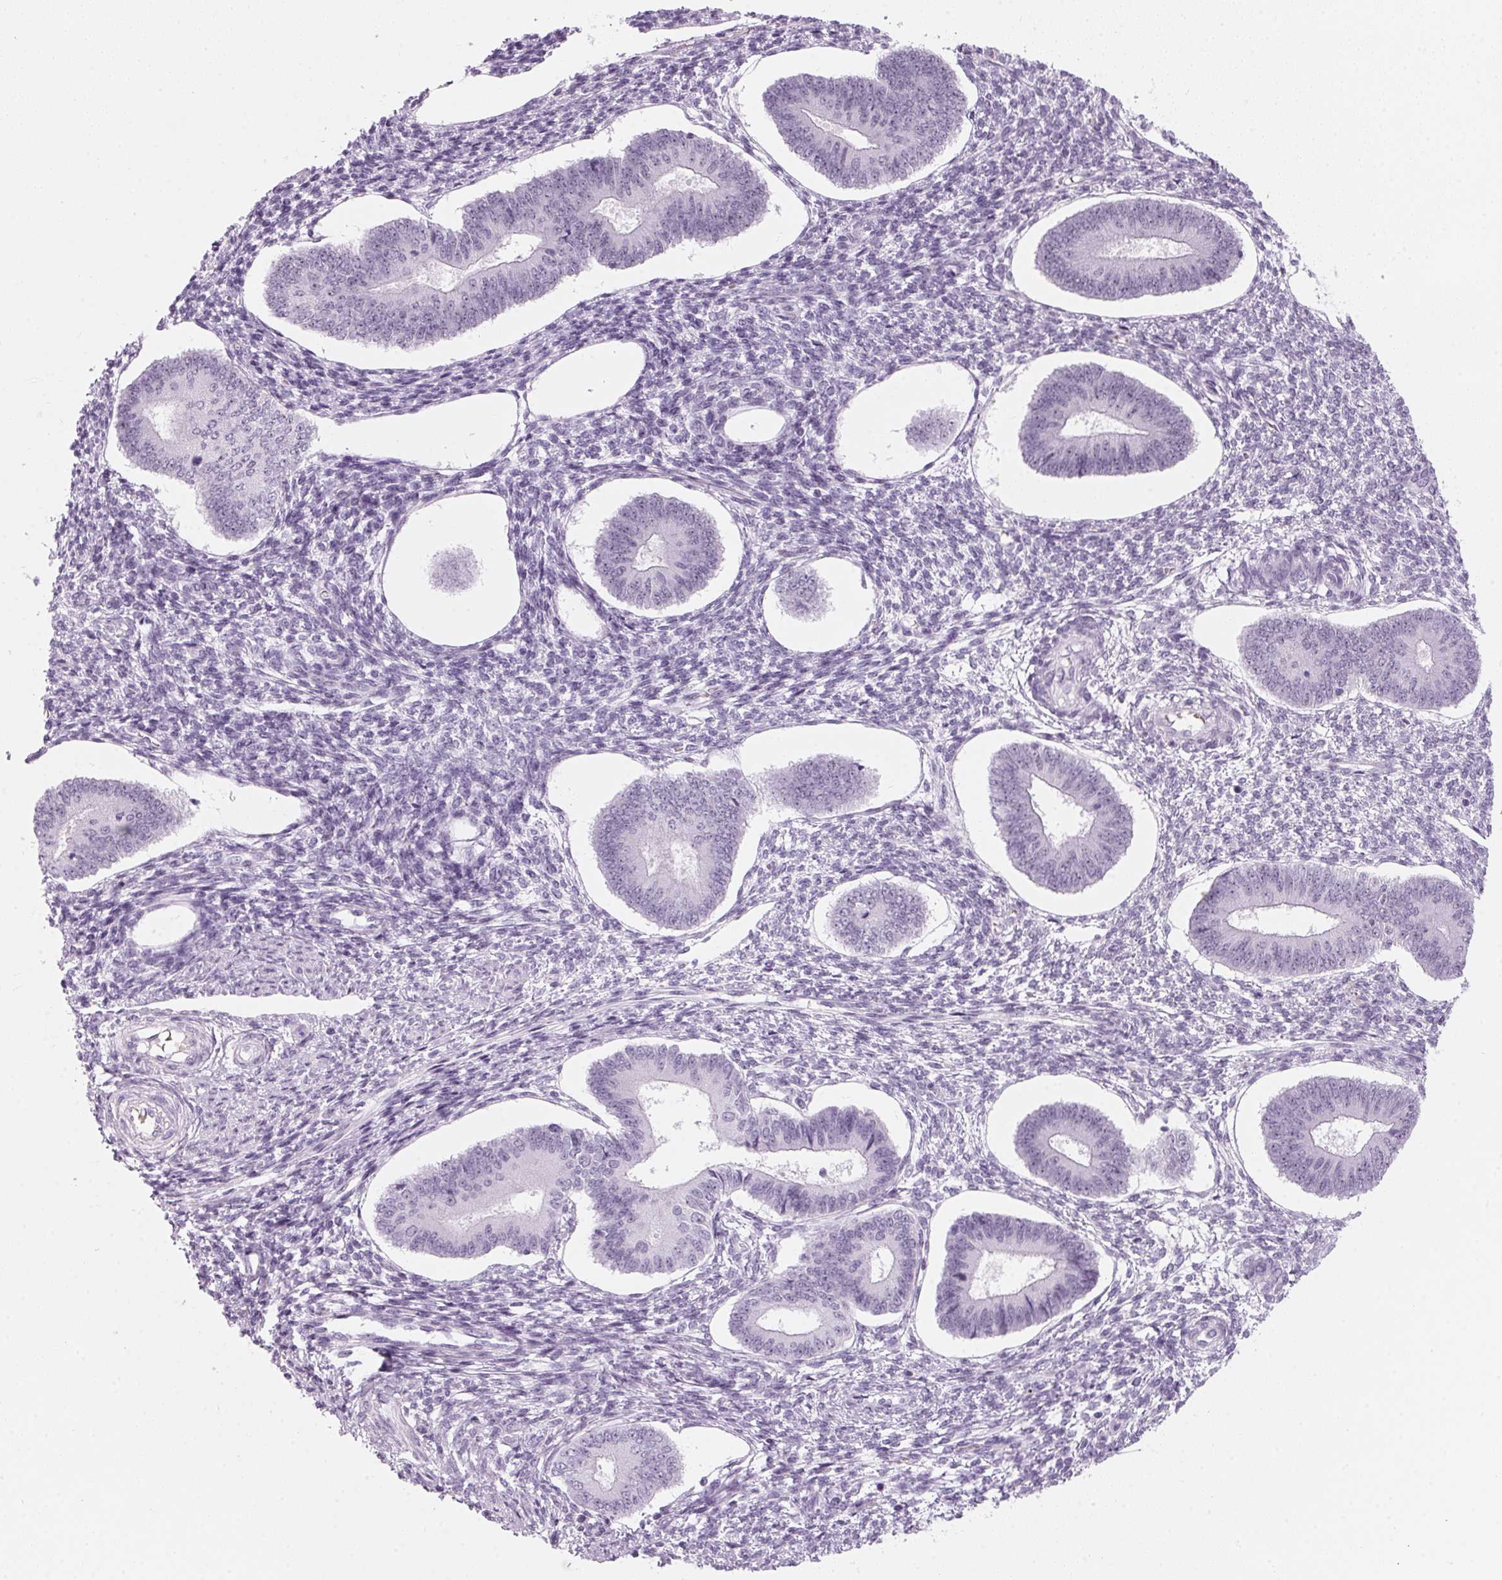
{"staining": {"intensity": "negative", "quantity": "none", "location": "none"}, "tissue": "endometrium", "cell_type": "Cells in endometrial stroma", "image_type": "normal", "snomed": [{"axis": "morphology", "description": "Normal tissue, NOS"}, {"axis": "topography", "description": "Endometrium"}], "caption": "Immunohistochemical staining of normal endometrium reveals no significant positivity in cells in endometrial stroma.", "gene": "DNTTIP2", "patient": {"sex": "female", "age": 42}}